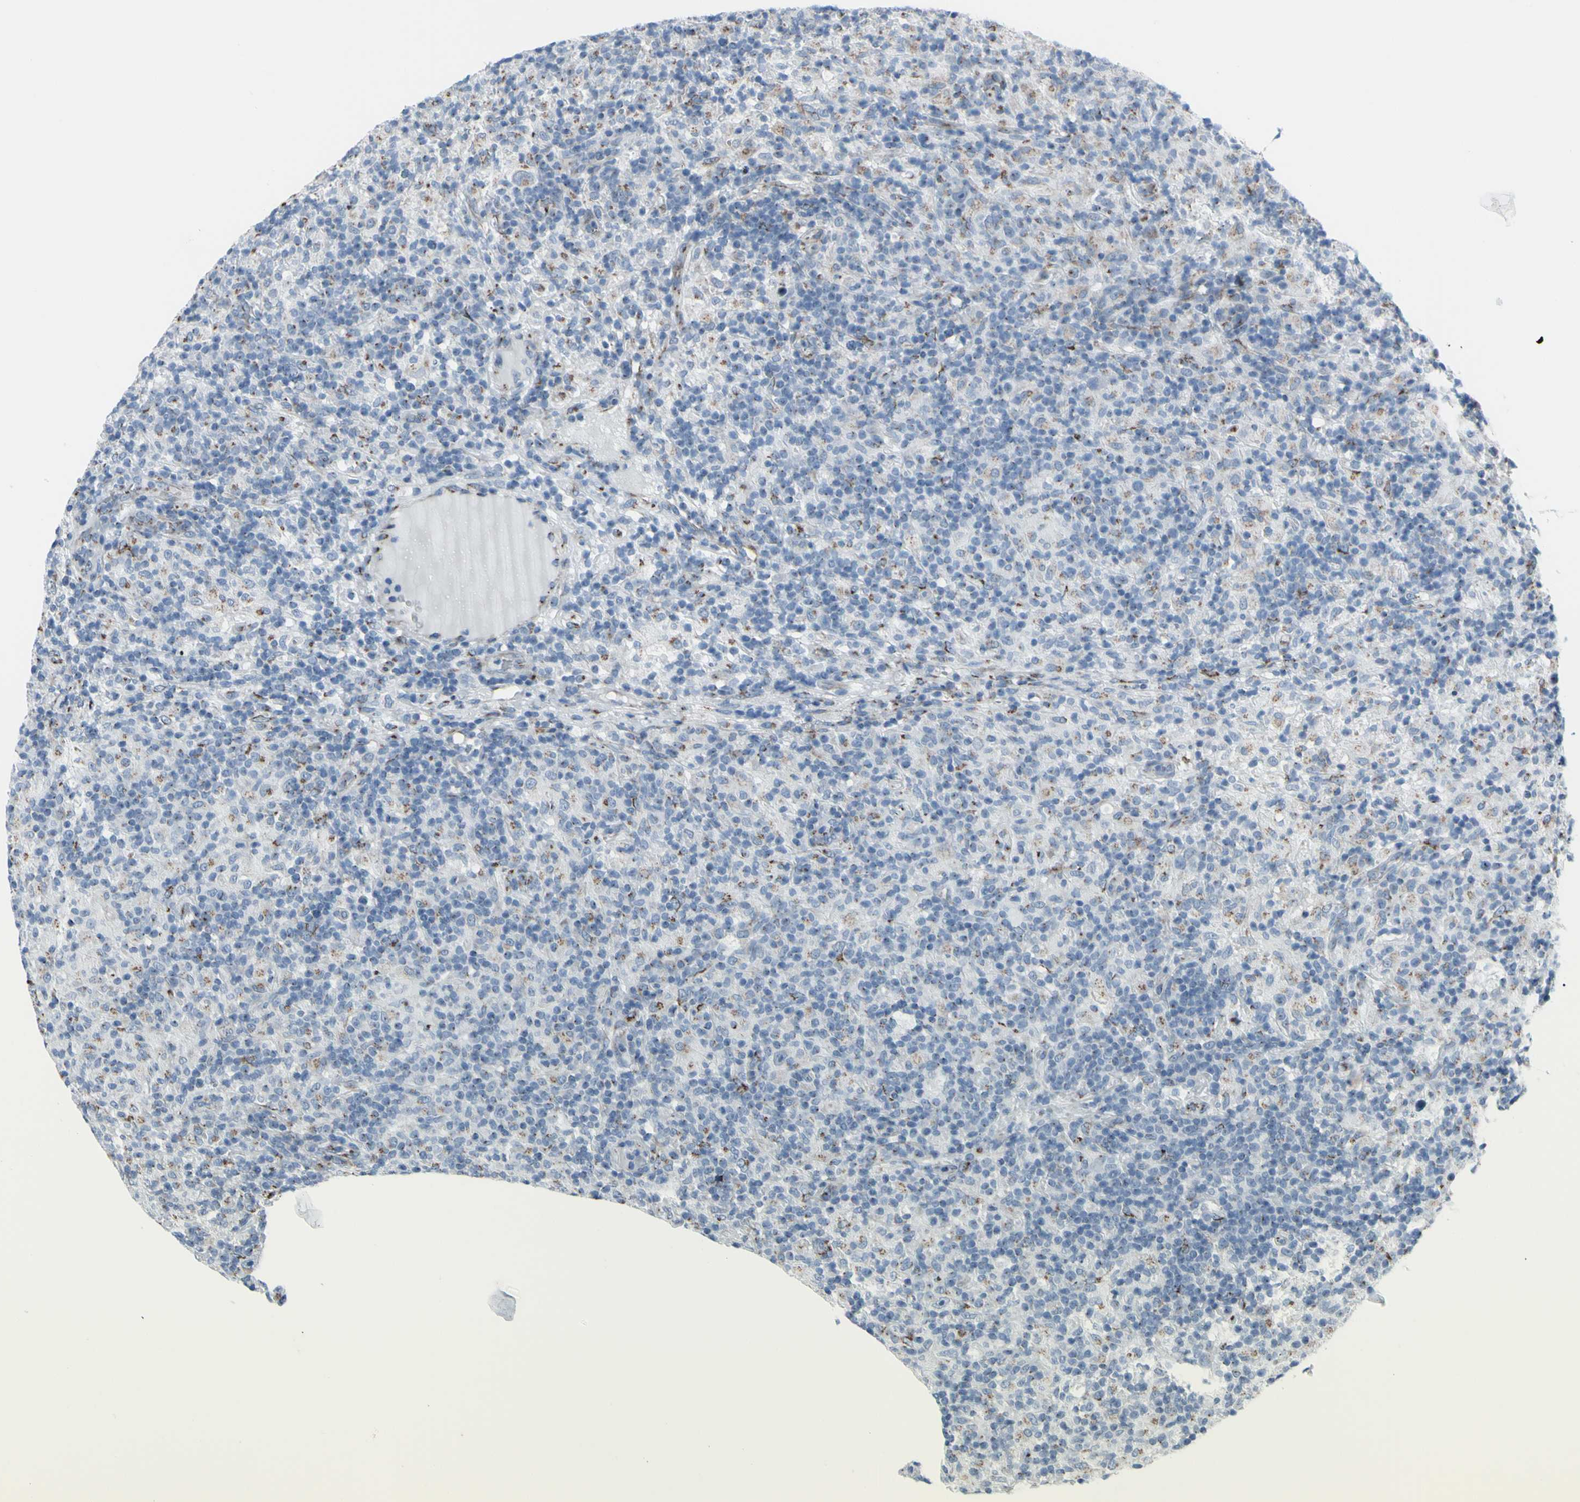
{"staining": {"intensity": "weak", "quantity": "<25%", "location": "cytoplasmic/membranous"}, "tissue": "lymphoma", "cell_type": "Tumor cells", "image_type": "cancer", "snomed": [{"axis": "morphology", "description": "Hodgkin's disease, NOS"}, {"axis": "topography", "description": "Lymph node"}], "caption": "An image of human lymphoma is negative for staining in tumor cells.", "gene": "GLG1", "patient": {"sex": "male", "age": 70}}